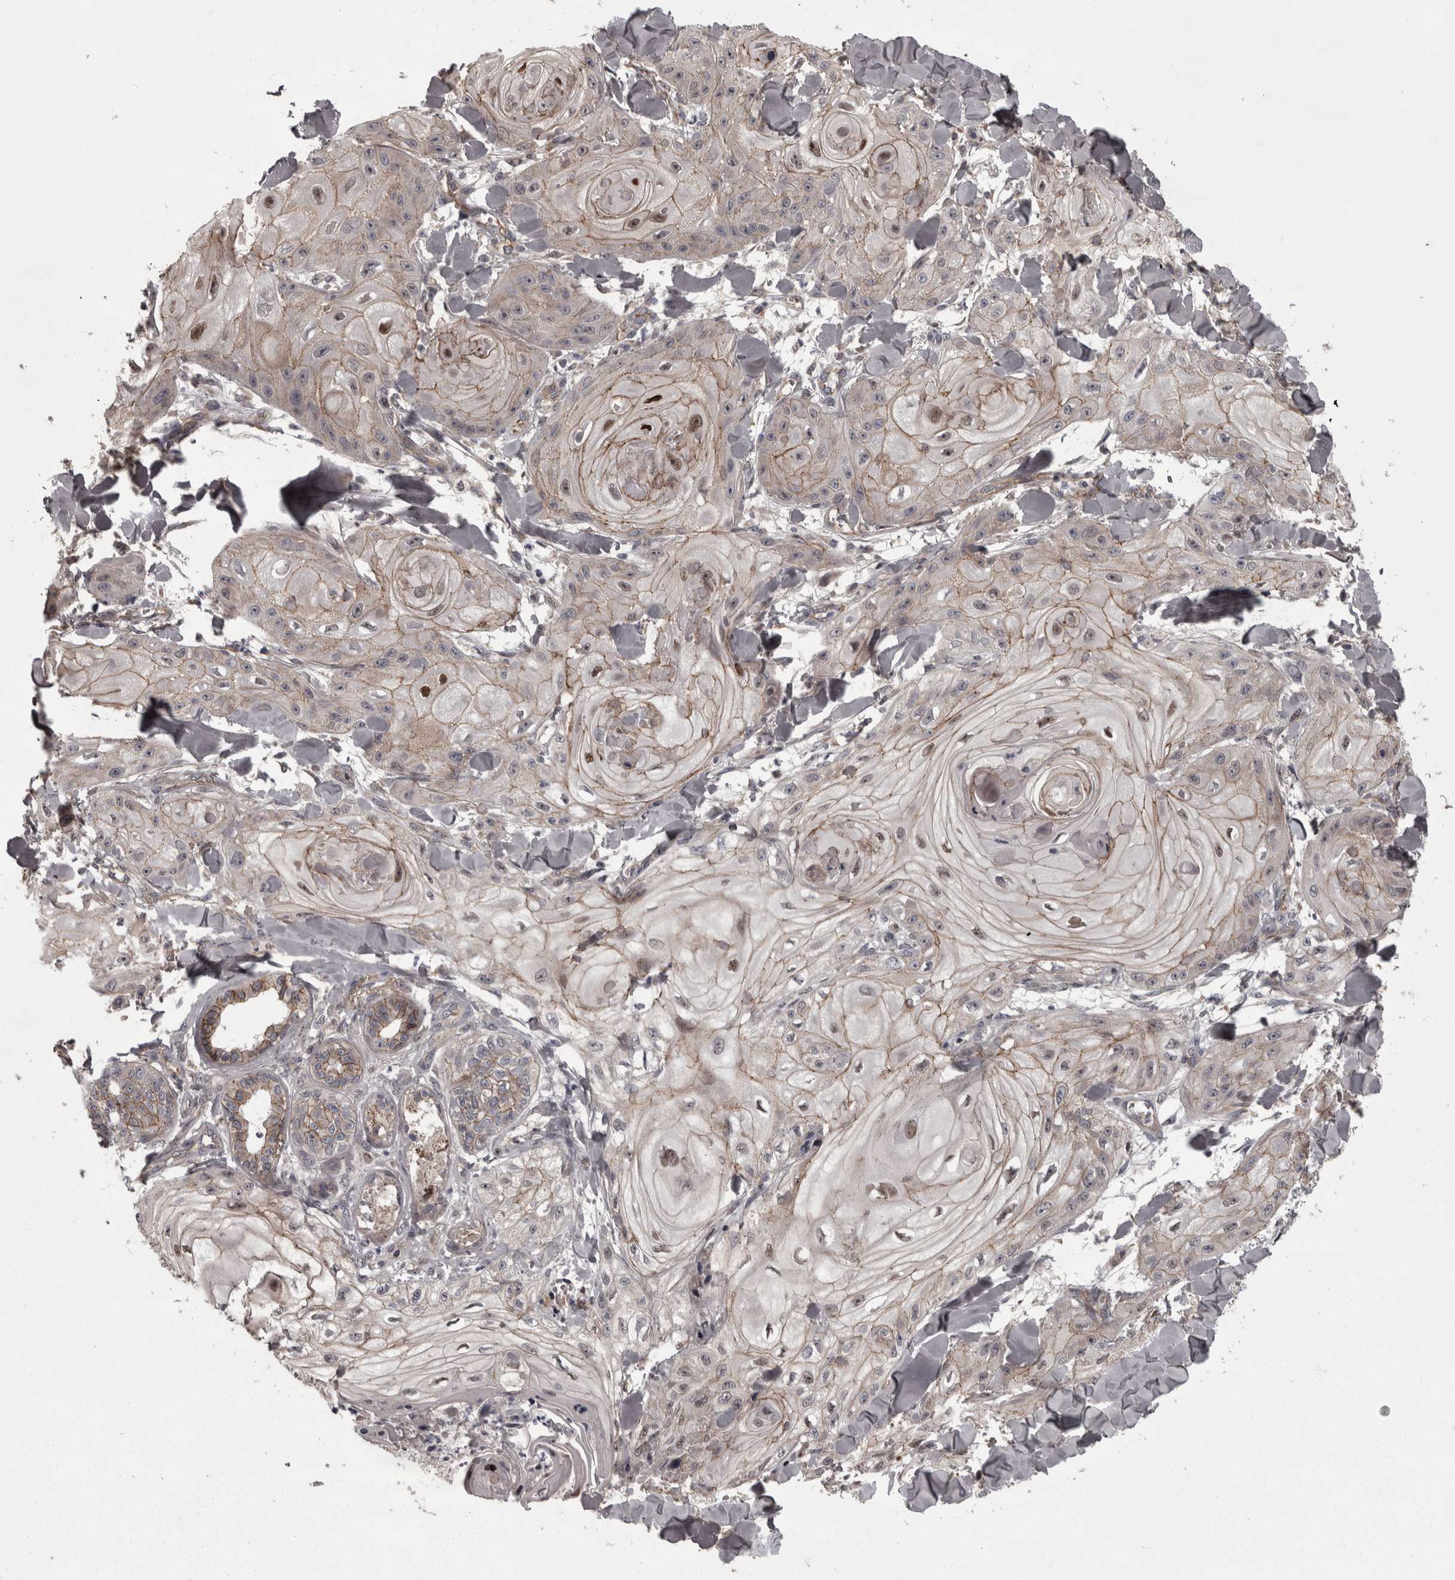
{"staining": {"intensity": "weak", "quantity": ">75%", "location": "cytoplasmic/membranous,nuclear"}, "tissue": "skin cancer", "cell_type": "Tumor cells", "image_type": "cancer", "snomed": [{"axis": "morphology", "description": "Squamous cell carcinoma, NOS"}, {"axis": "topography", "description": "Skin"}], "caption": "Immunohistochemistry histopathology image of neoplastic tissue: skin cancer stained using immunohistochemistry (IHC) displays low levels of weak protein expression localized specifically in the cytoplasmic/membranous and nuclear of tumor cells, appearing as a cytoplasmic/membranous and nuclear brown color.", "gene": "PCDH17", "patient": {"sex": "male", "age": 74}}